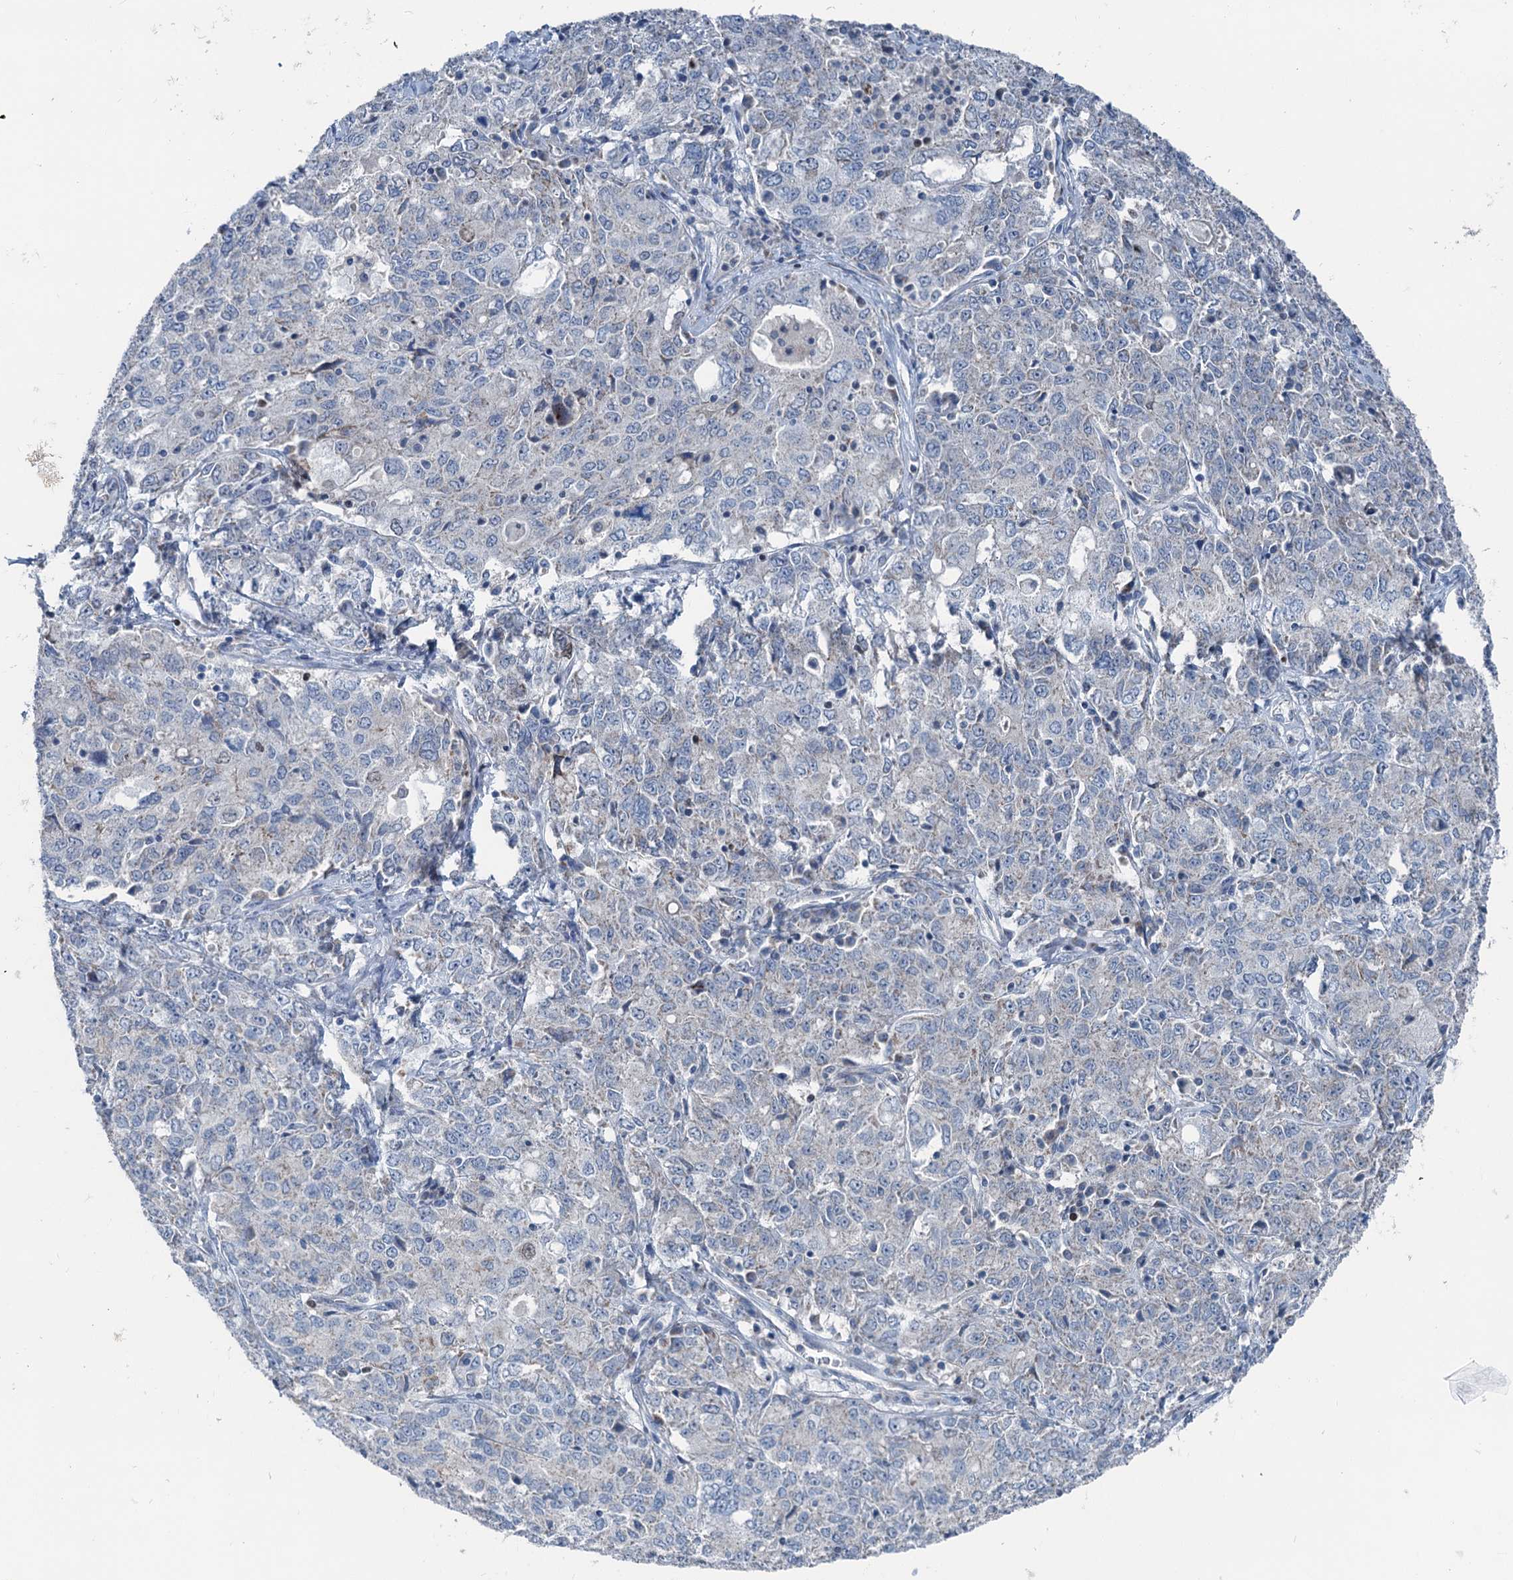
{"staining": {"intensity": "weak", "quantity": "<25%", "location": "cytoplasmic/membranous"}, "tissue": "ovarian cancer", "cell_type": "Tumor cells", "image_type": "cancer", "snomed": [{"axis": "morphology", "description": "Carcinoma, endometroid"}, {"axis": "topography", "description": "Ovary"}], "caption": "High power microscopy photomicrograph of an IHC photomicrograph of ovarian cancer (endometroid carcinoma), revealing no significant expression in tumor cells. (DAB IHC, high magnification).", "gene": "ELP4", "patient": {"sex": "female", "age": 62}}